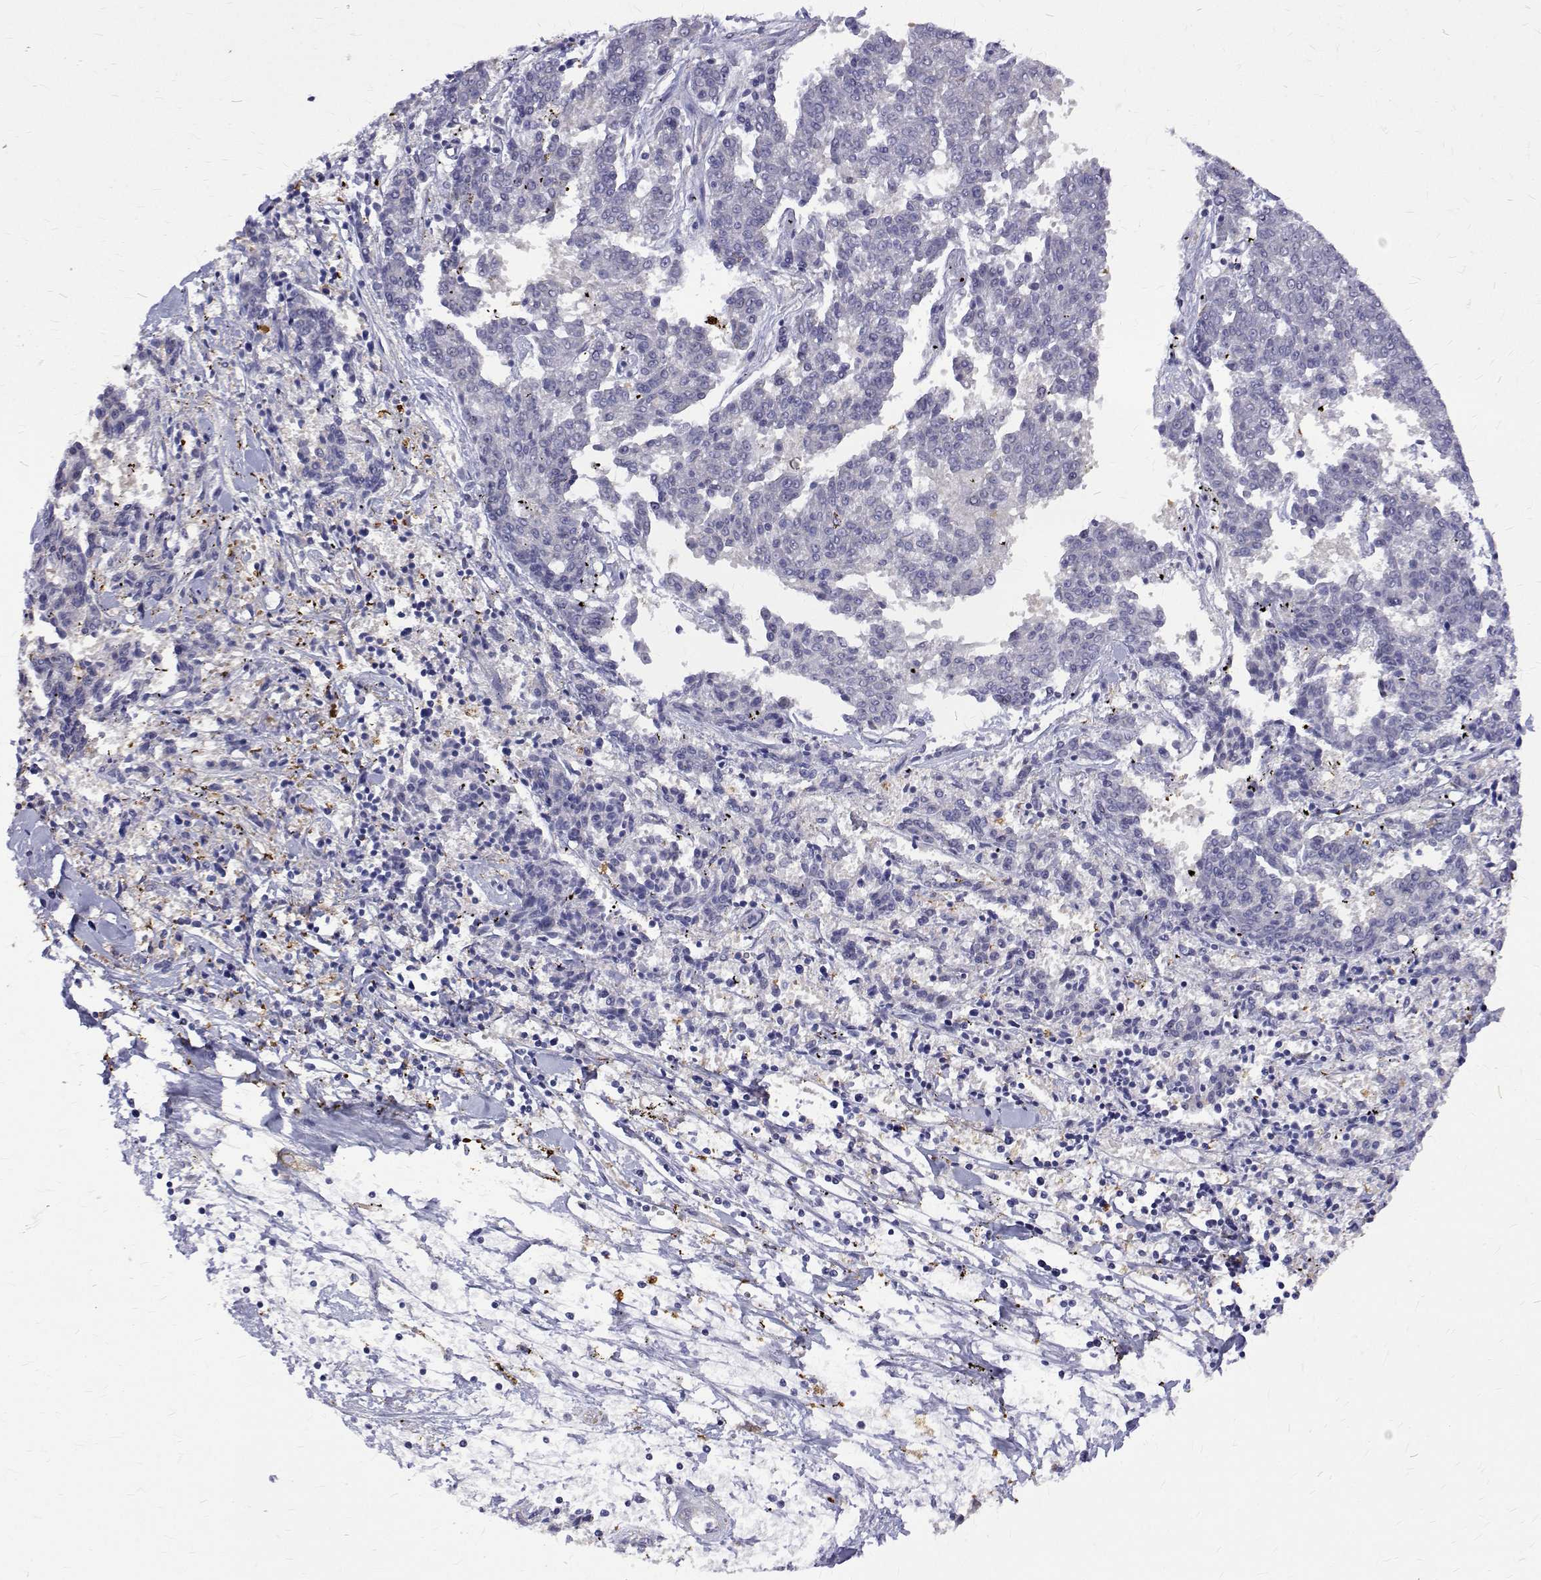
{"staining": {"intensity": "negative", "quantity": "none", "location": "none"}, "tissue": "melanoma", "cell_type": "Tumor cells", "image_type": "cancer", "snomed": [{"axis": "morphology", "description": "Malignant melanoma, NOS"}, {"axis": "topography", "description": "Skin"}], "caption": "Tumor cells are negative for protein expression in human malignant melanoma. Brightfield microscopy of immunohistochemistry stained with DAB (3,3'-diaminobenzidine) (brown) and hematoxylin (blue), captured at high magnification.", "gene": "PADI1", "patient": {"sex": "female", "age": 72}}